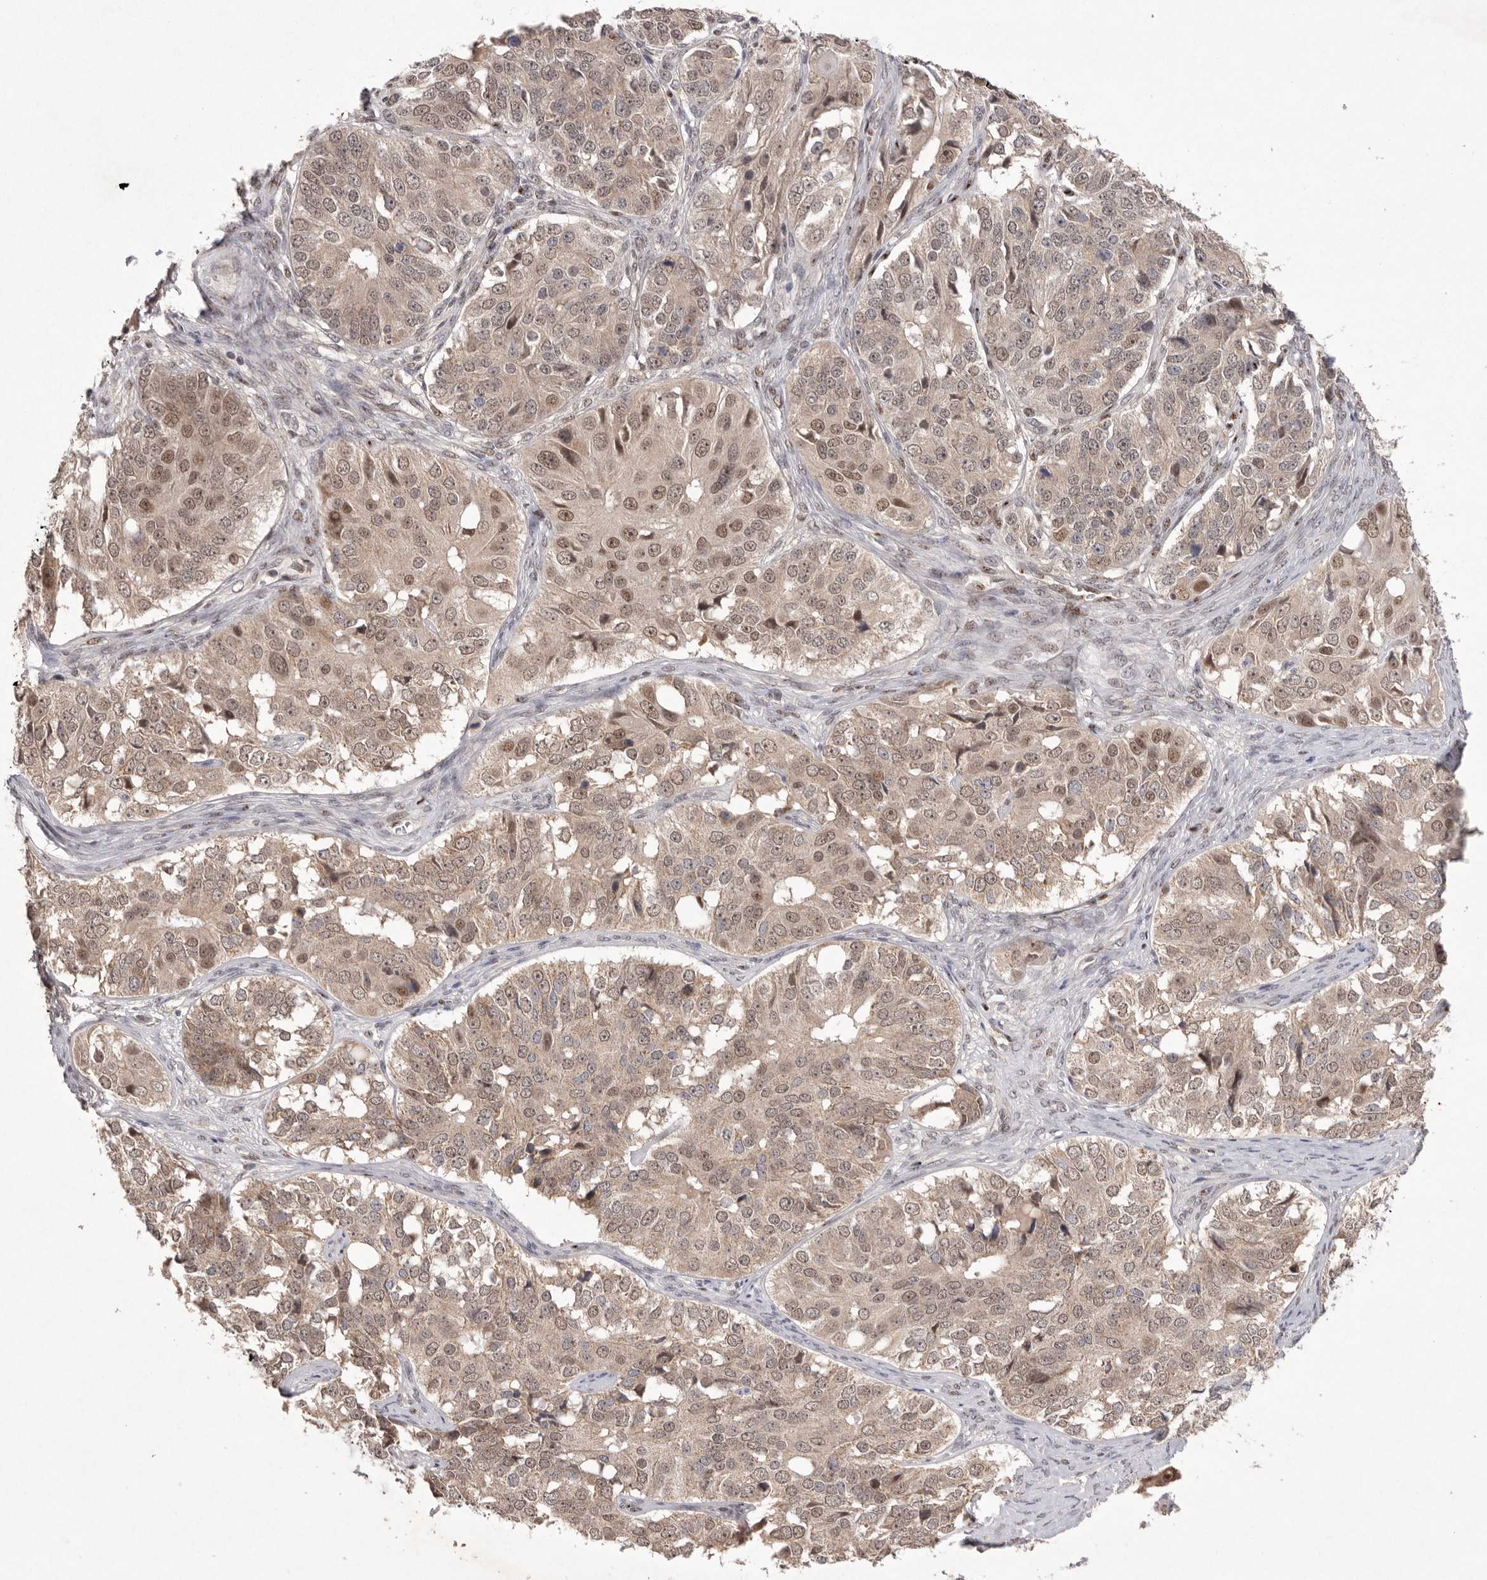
{"staining": {"intensity": "moderate", "quantity": "25%-75%", "location": "cytoplasmic/membranous,nuclear"}, "tissue": "ovarian cancer", "cell_type": "Tumor cells", "image_type": "cancer", "snomed": [{"axis": "morphology", "description": "Carcinoma, endometroid"}, {"axis": "topography", "description": "Ovary"}], "caption": "Tumor cells demonstrate medium levels of moderate cytoplasmic/membranous and nuclear positivity in approximately 25%-75% of cells in ovarian cancer (endometroid carcinoma).", "gene": "HUS1", "patient": {"sex": "female", "age": 51}}